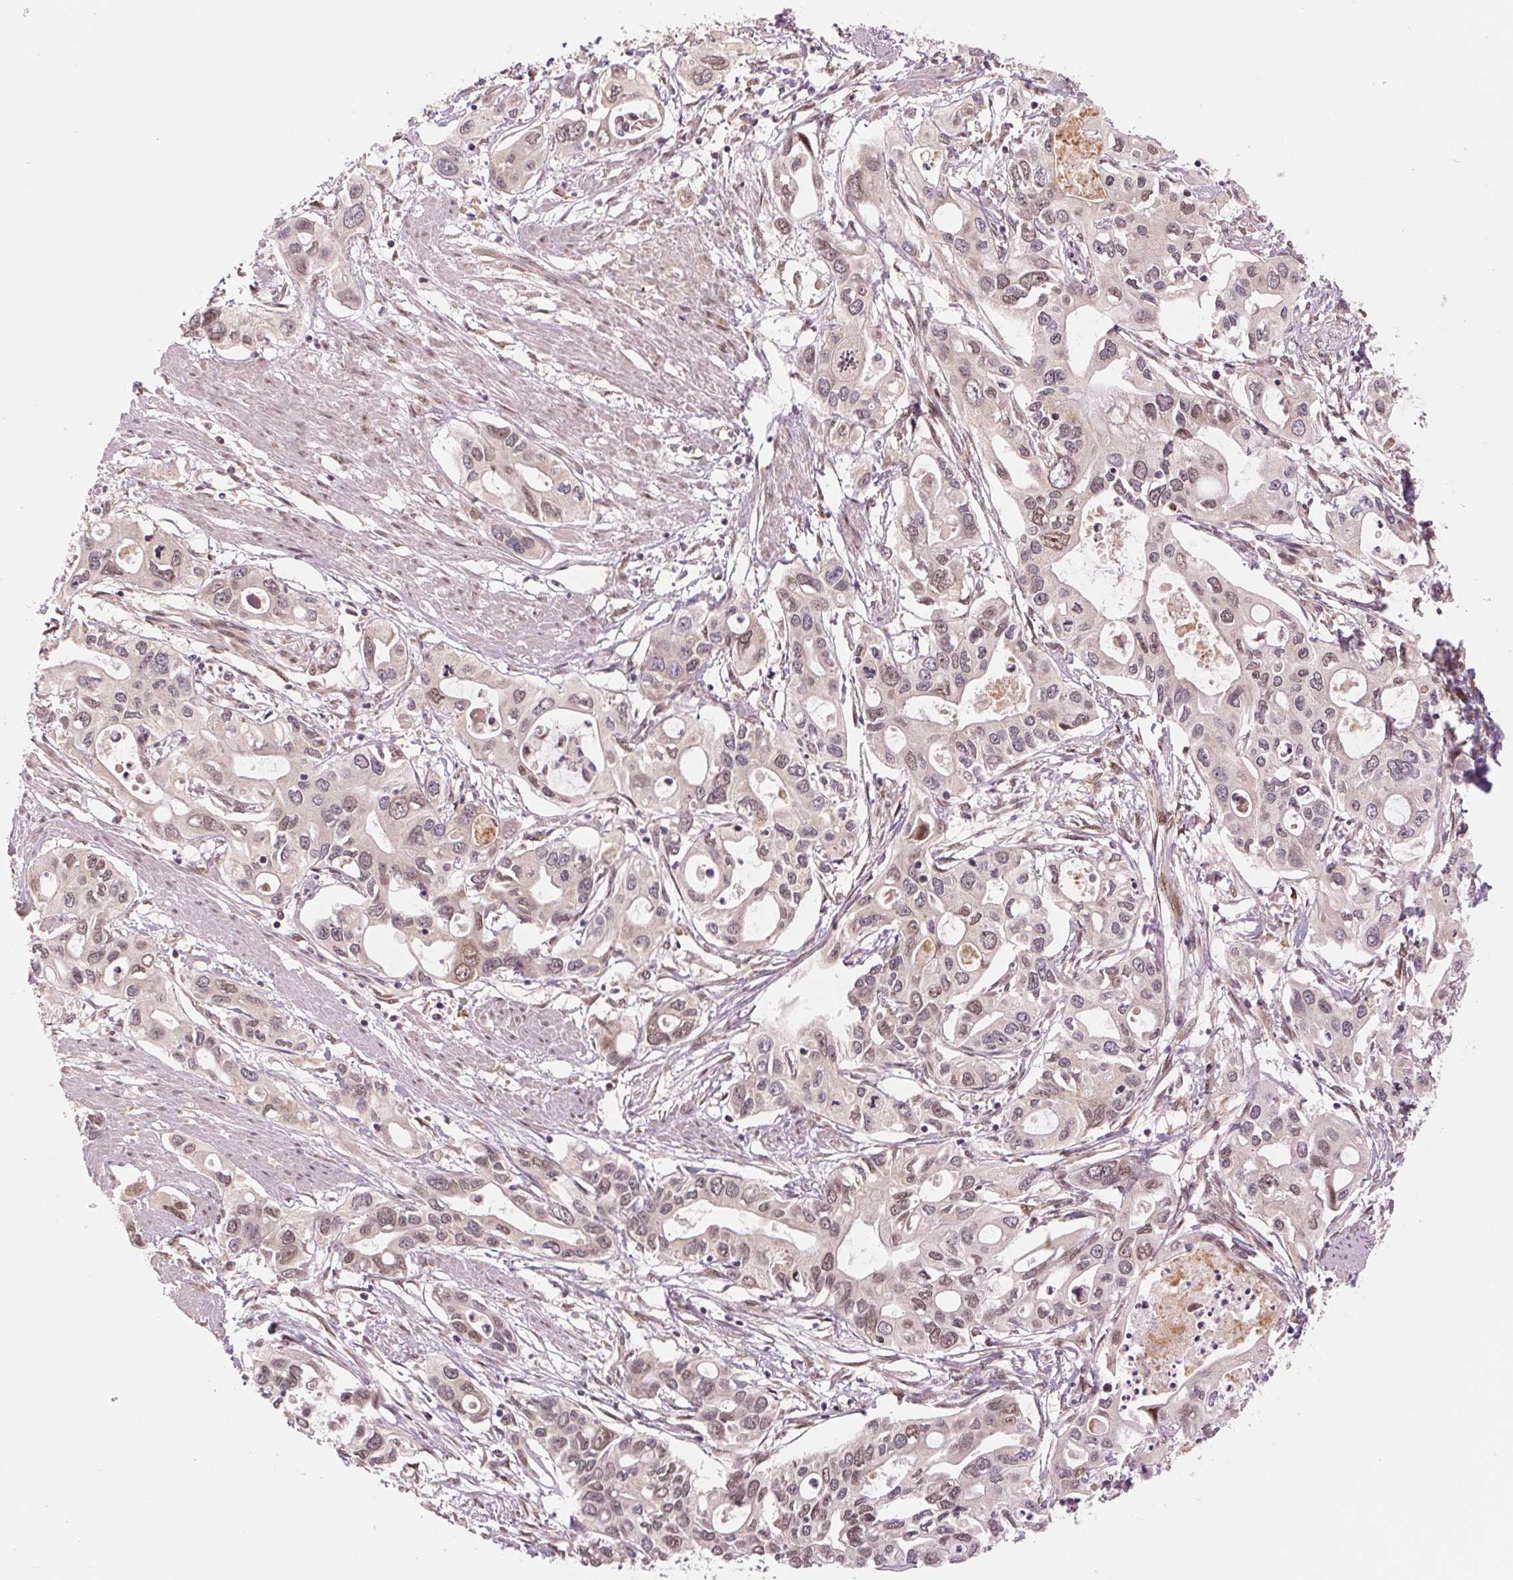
{"staining": {"intensity": "weak", "quantity": "25%-75%", "location": "nuclear"}, "tissue": "pancreatic cancer", "cell_type": "Tumor cells", "image_type": "cancer", "snomed": [{"axis": "morphology", "description": "Adenocarcinoma, NOS"}, {"axis": "topography", "description": "Pancreas"}], "caption": "IHC micrograph of human adenocarcinoma (pancreatic) stained for a protein (brown), which exhibits low levels of weak nuclear positivity in approximately 25%-75% of tumor cells.", "gene": "ERI3", "patient": {"sex": "male", "age": 60}}